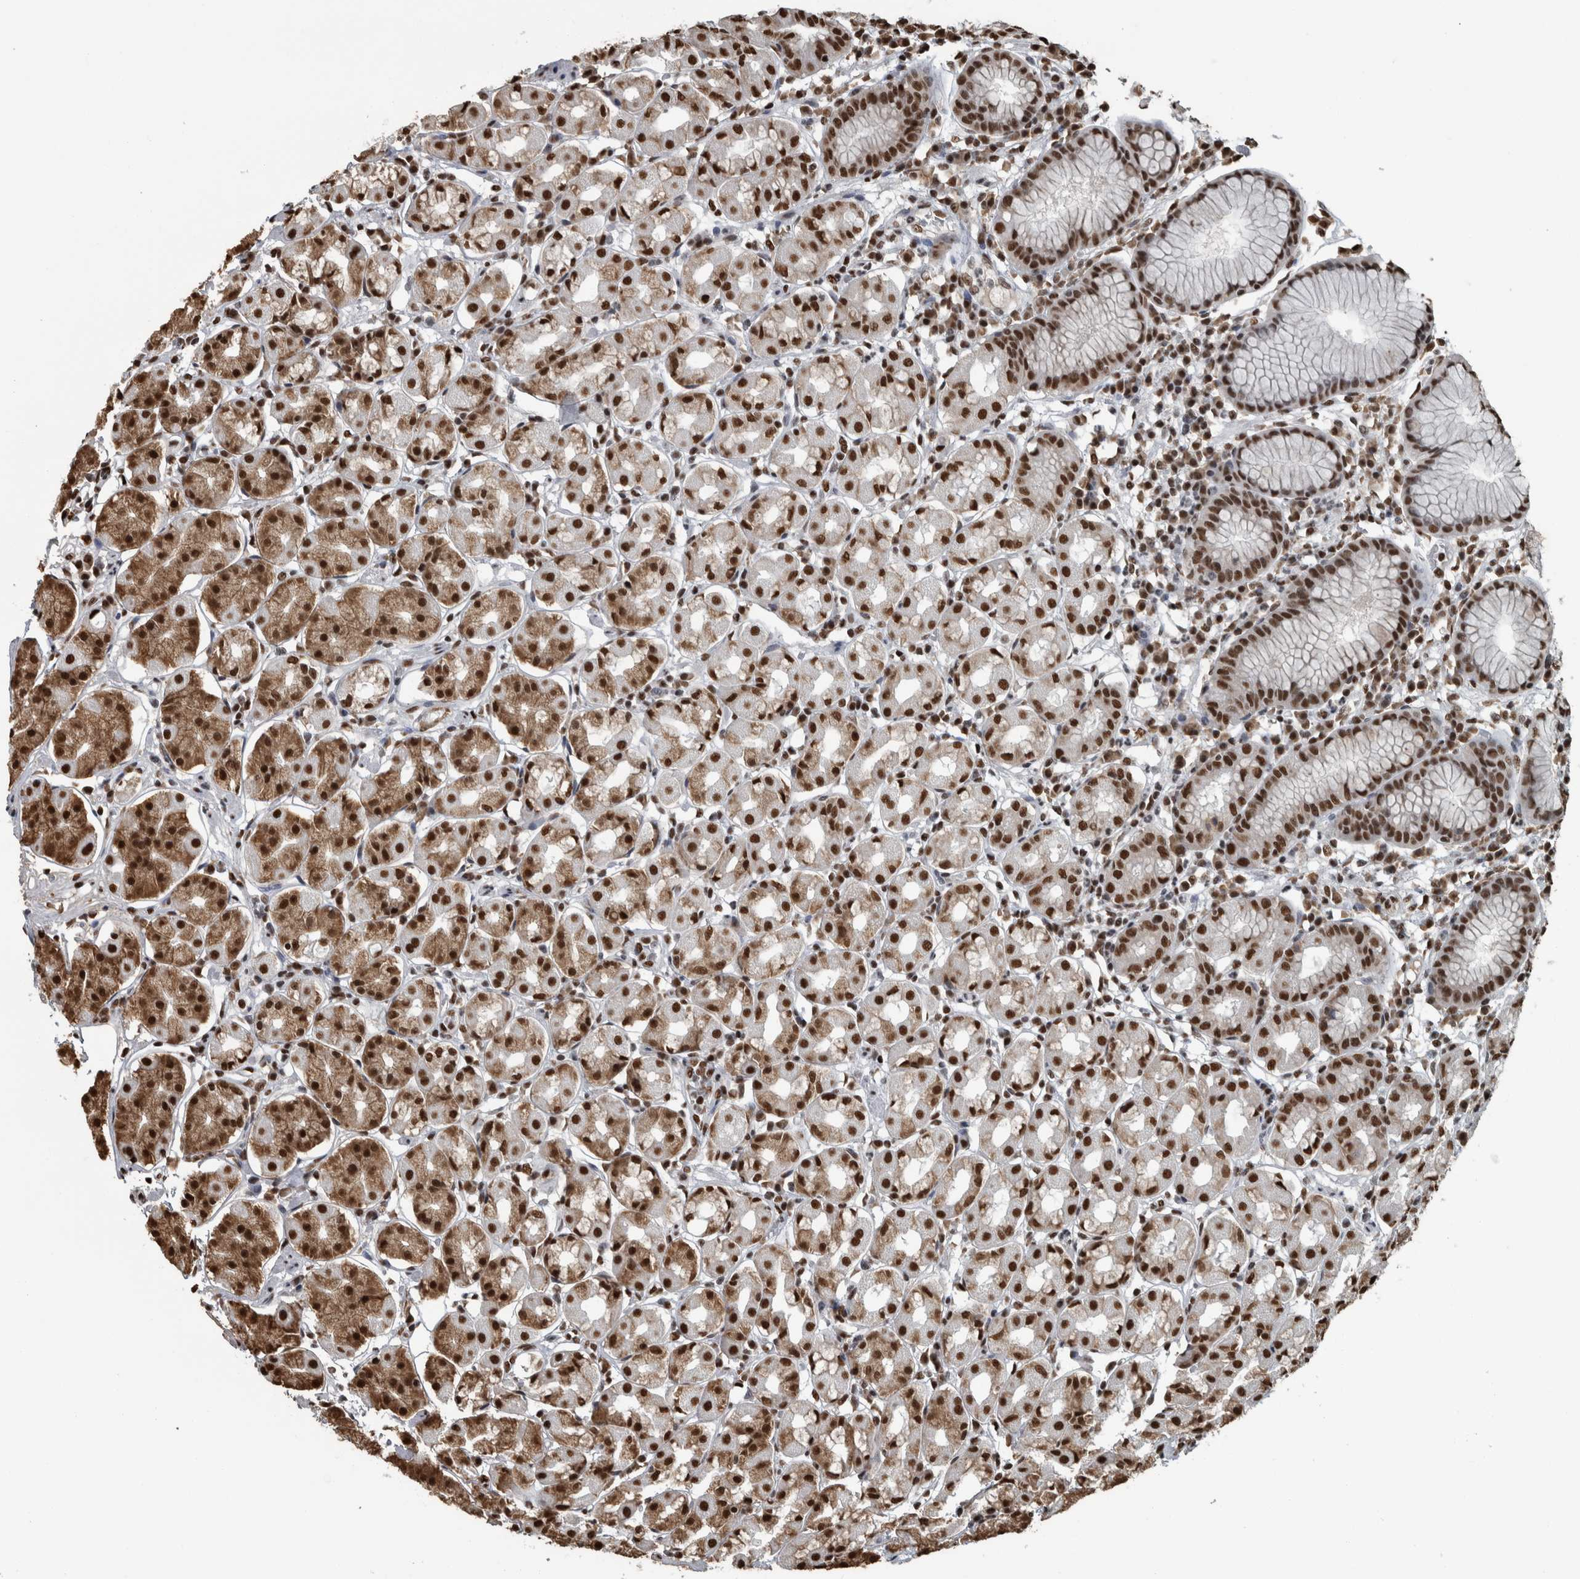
{"staining": {"intensity": "strong", "quantity": ">75%", "location": "cytoplasmic/membranous,nuclear"}, "tissue": "stomach", "cell_type": "Glandular cells", "image_type": "normal", "snomed": [{"axis": "morphology", "description": "Normal tissue, NOS"}, {"axis": "topography", "description": "Stomach"}, {"axis": "topography", "description": "Stomach, lower"}], "caption": "Protein expression by immunohistochemistry (IHC) shows strong cytoplasmic/membranous,nuclear expression in approximately >75% of glandular cells in benign stomach. Using DAB (3,3'-diaminobenzidine) (brown) and hematoxylin (blue) stains, captured at high magnification using brightfield microscopy.", "gene": "TGS1", "patient": {"sex": "female", "age": 56}}